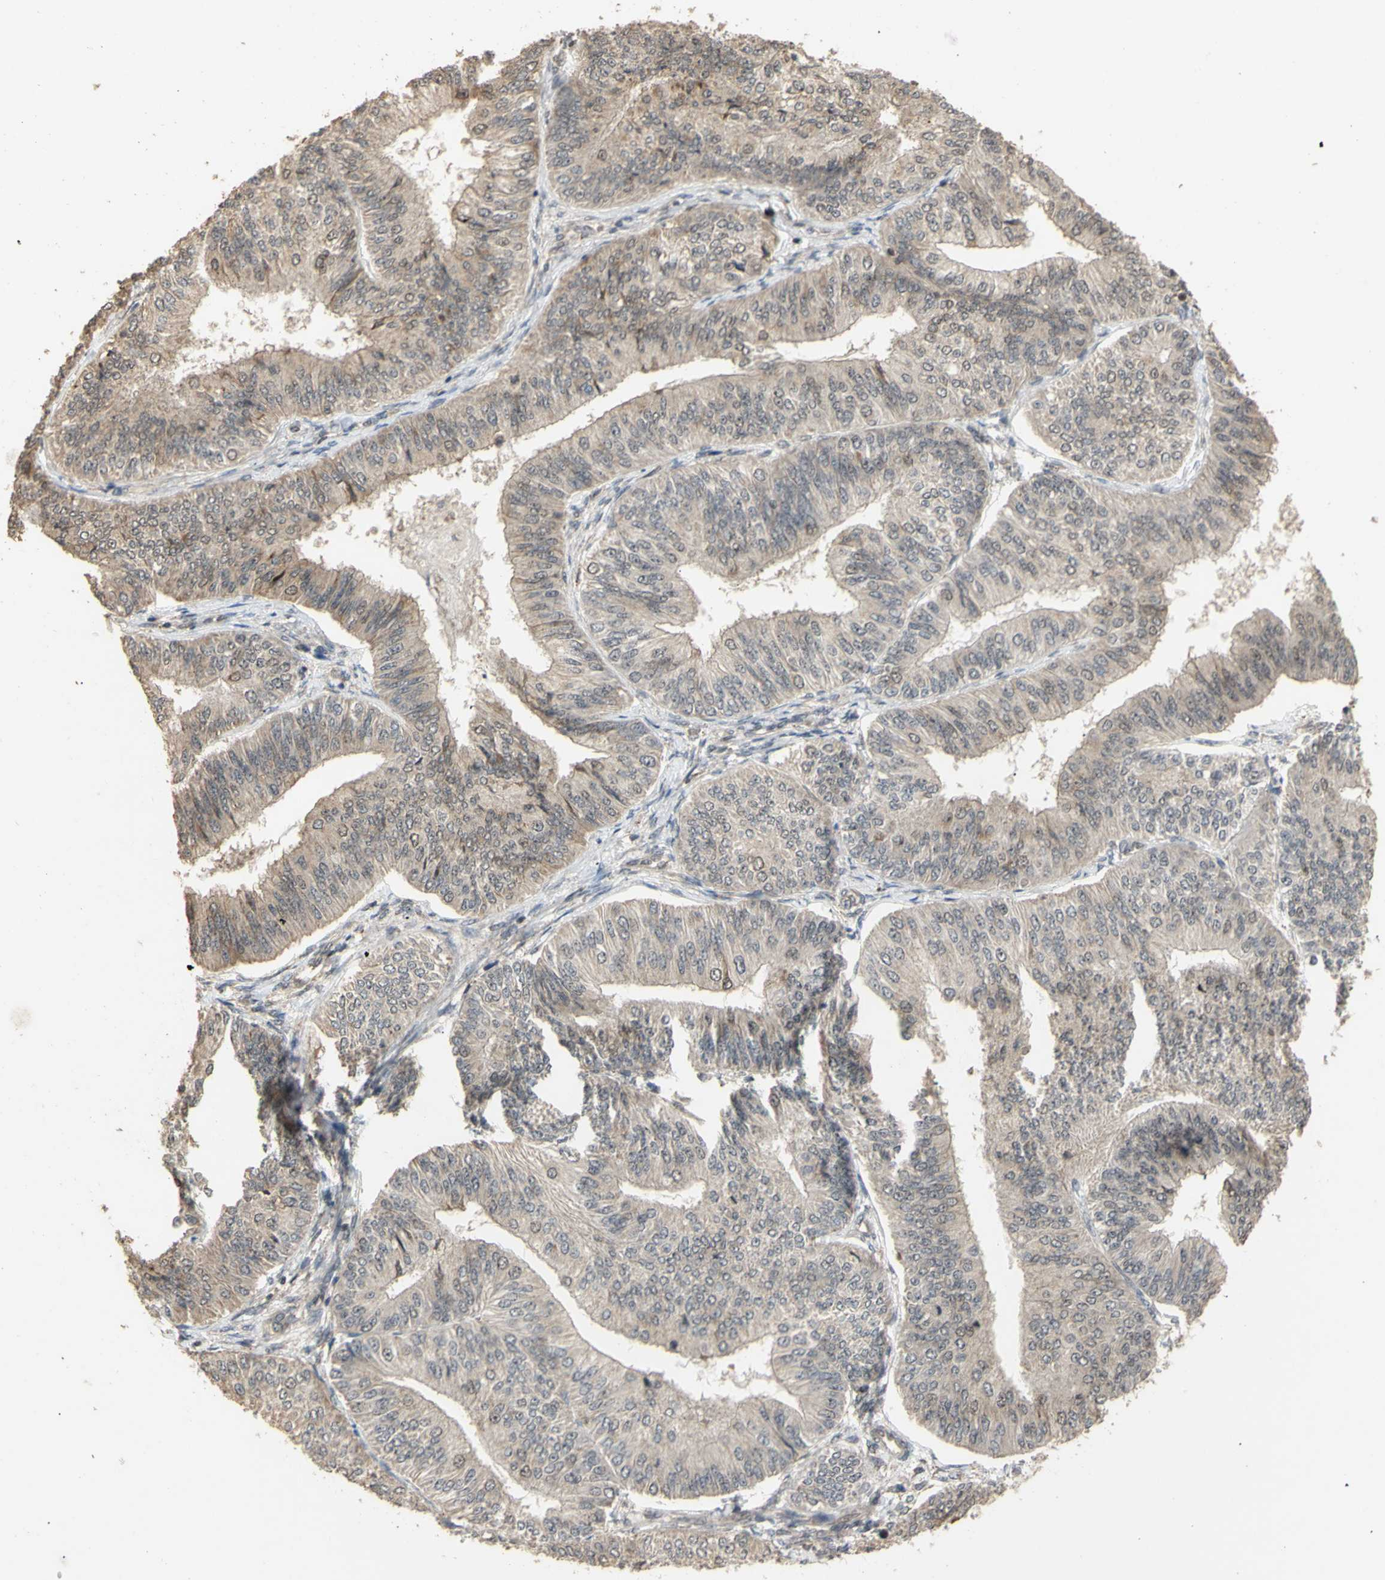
{"staining": {"intensity": "weak", "quantity": "25%-75%", "location": "cytoplasmic/membranous"}, "tissue": "endometrial cancer", "cell_type": "Tumor cells", "image_type": "cancer", "snomed": [{"axis": "morphology", "description": "Adenocarcinoma, NOS"}, {"axis": "topography", "description": "Endometrium"}], "caption": "The image reveals a brown stain indicating the presence of a protein in the cytoplasmic/membranous of tumor cells in adenocarcinoma (endometrial). (IHC, brightfield microscopy, high magnification).", "gene": "GTF2E2", "patient": {"sex": "female", "age": 58}}